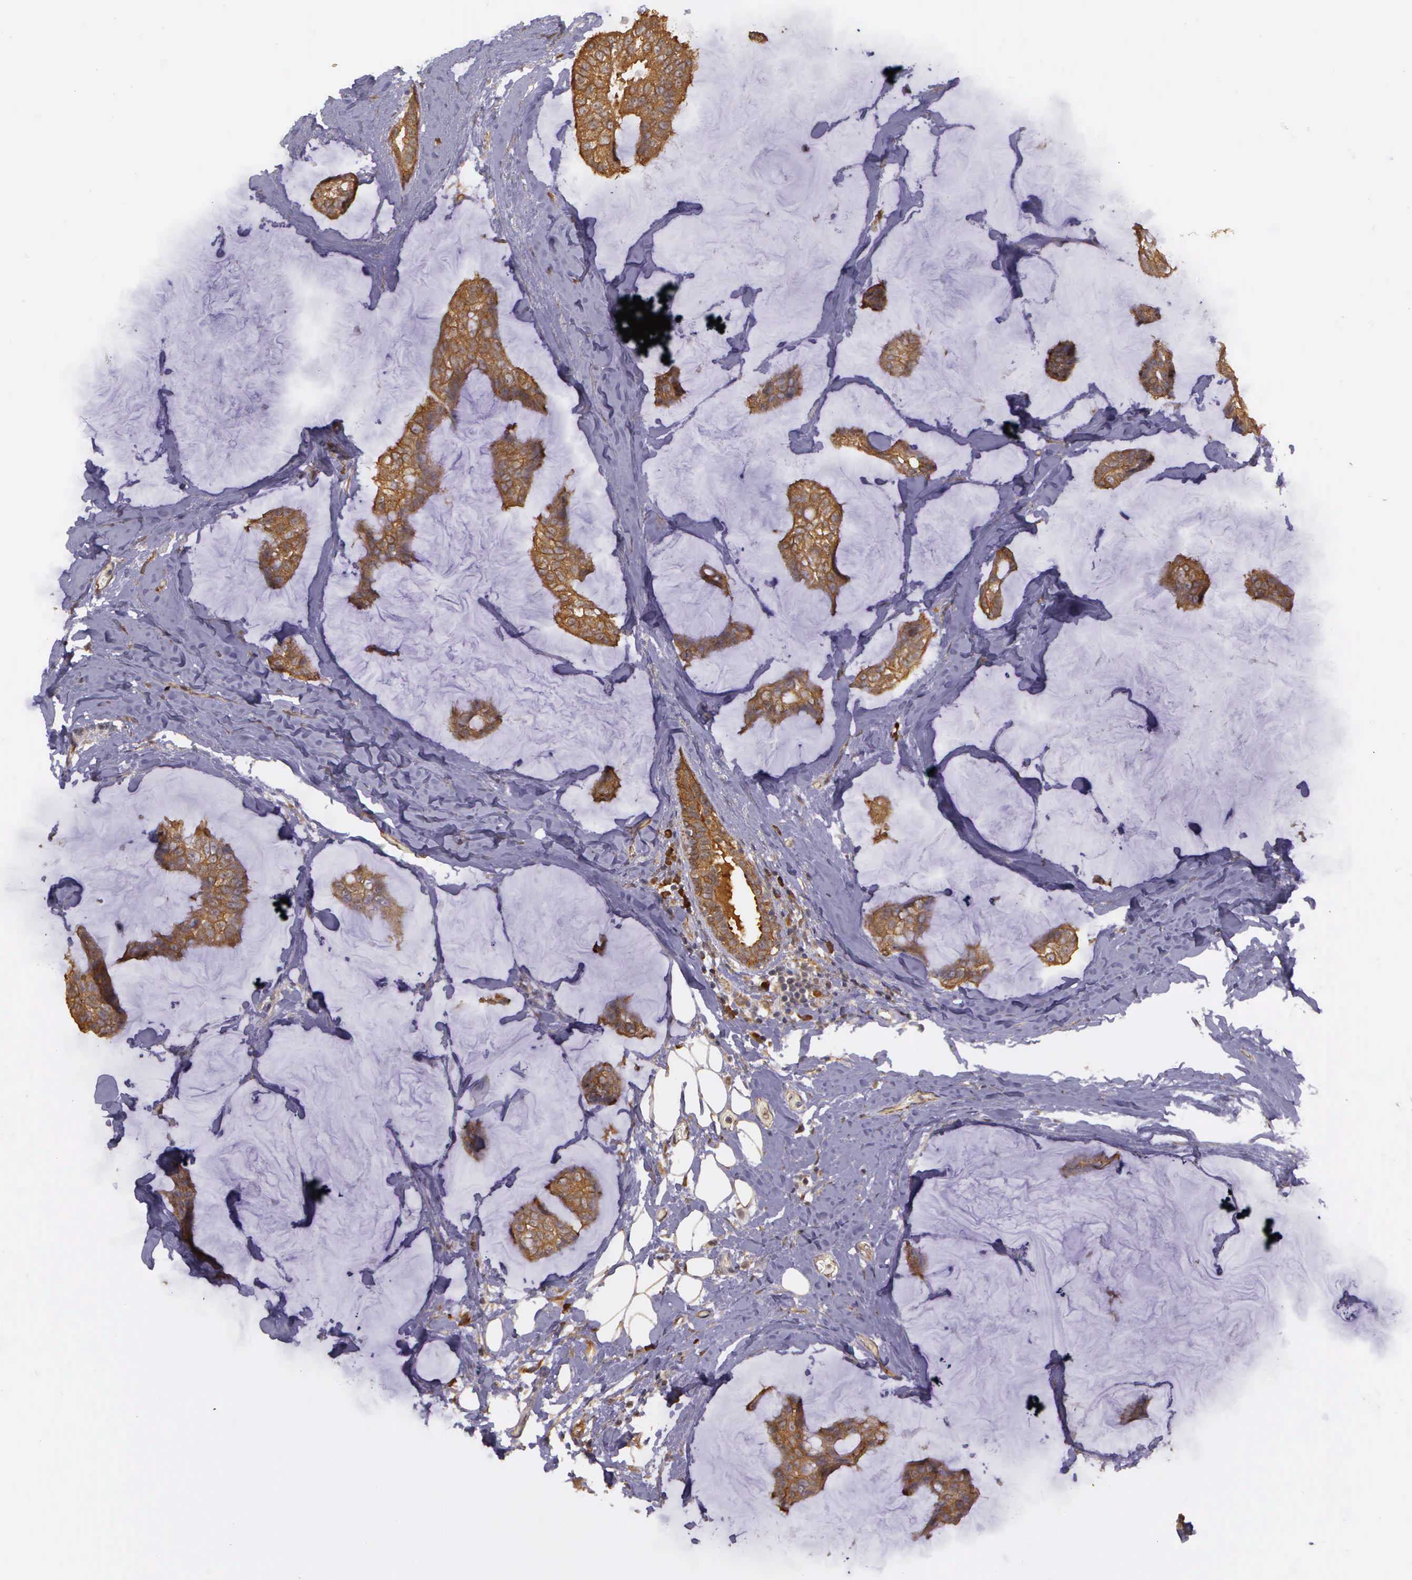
{"staining": {"intensity": "strong", "quantity": ">75%", "location": "cytoplasmic/membranous"}, "tissue": "breast cancer", "cell_type": "Tumor cells", "image_type": "cancer", "snomed": [{"axis": "morphology", "description": "Duct carcinoma"}, {"axis": "topography", "description": "Breast"}], "caption": "The immunohistochemical stain highlights strong cytoplasmic/membranous expression in tumor cells of breast cancer (invasive ductal carcinoma) tissue. (IHC, brightfield microscopy, high magnification).", "gene": "EIF5", "patient": {"sex": "female", "age": 93}}